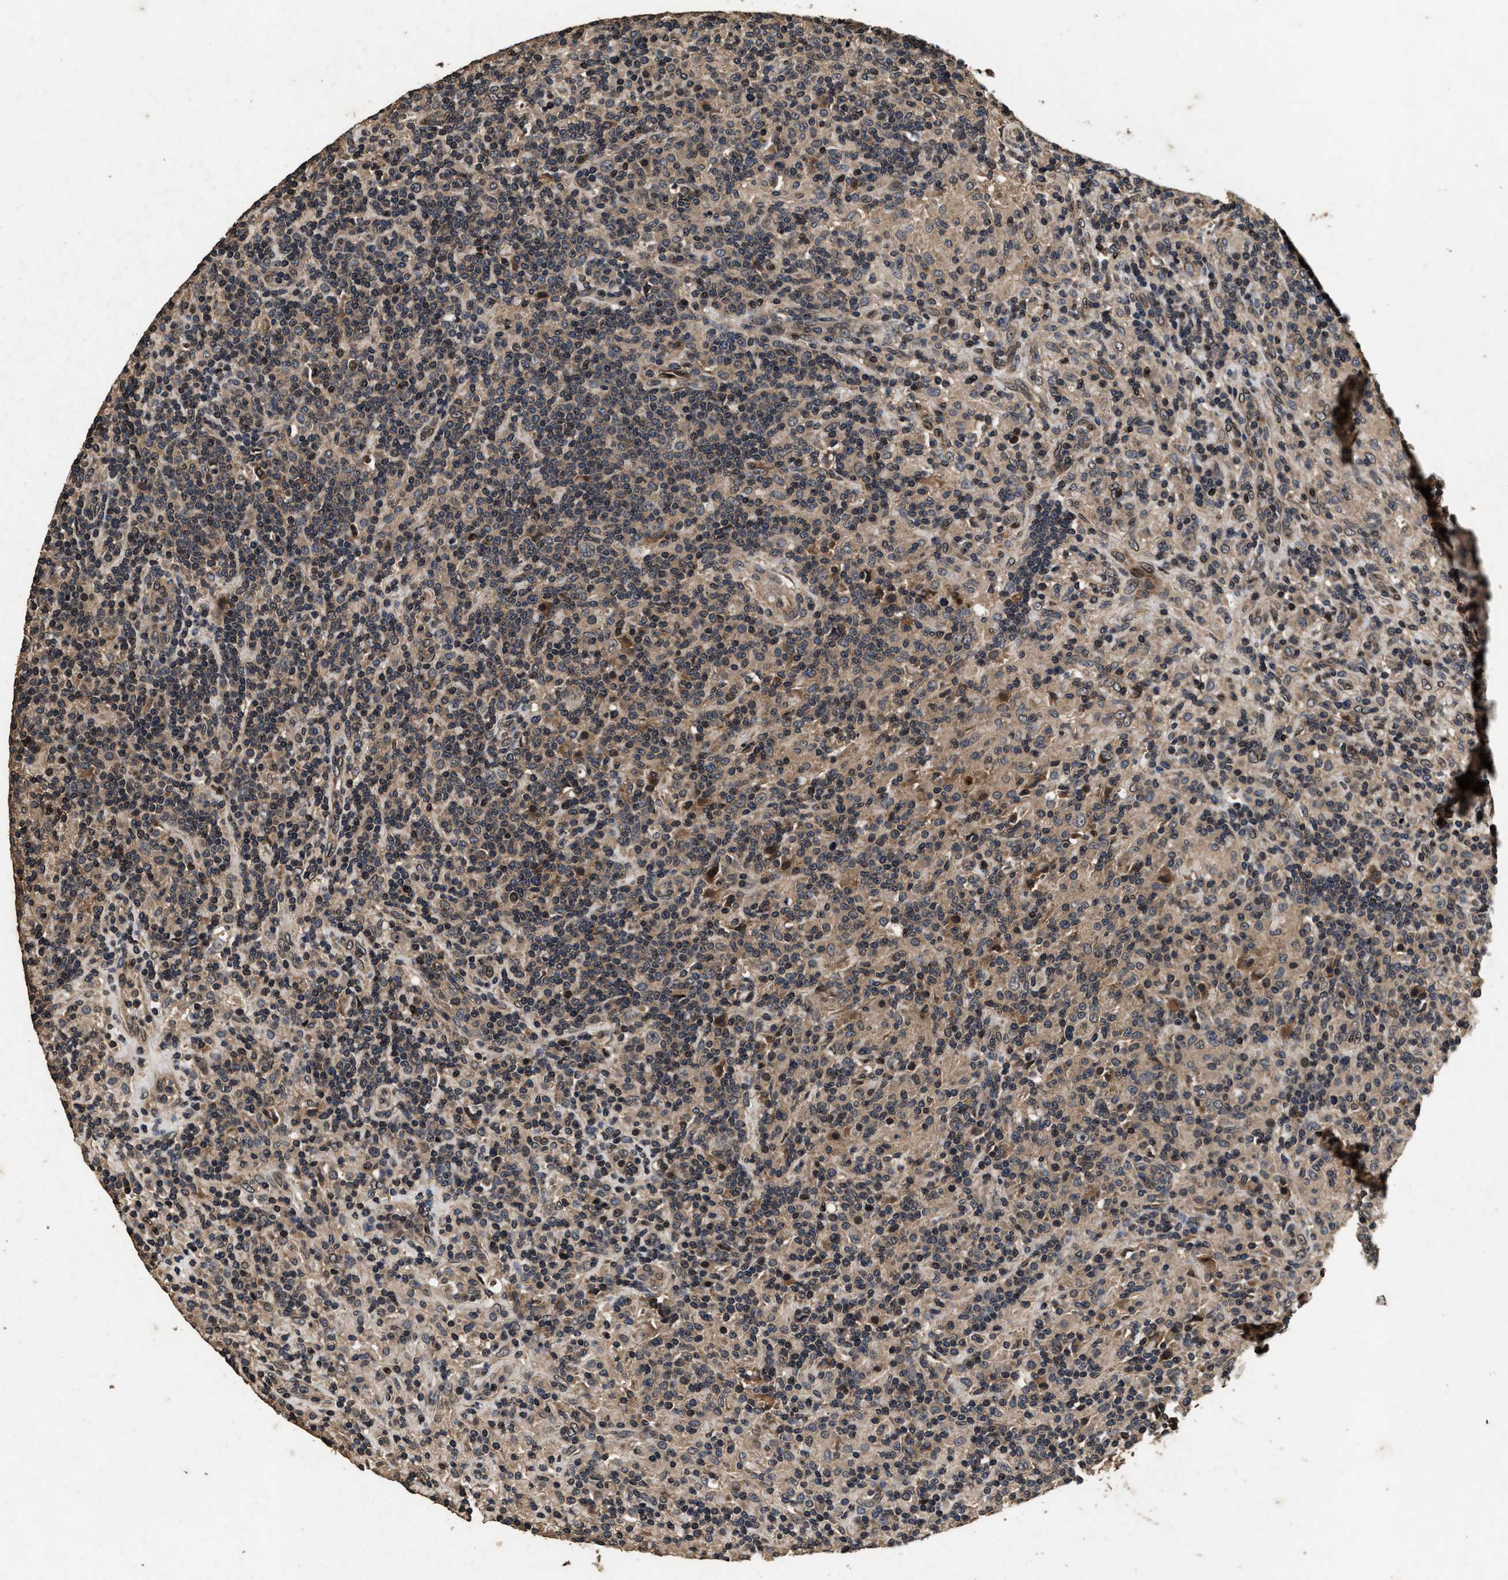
{"staining": {"intensity": "weak", "quantity": "<25%", "location": "cytoplasmic/membranous"}, "tissue": "lymphoma", "cell_type": "Tumor cells", "image_type": "cancer", "snomed": [{"axis": "morphology", "description": "Hodgkin's disease, NOS"}, {"axis": "topography", "description": "Lymph node"}], "caption": "A micrograph of Hodgkin's disease stained for a protein demonstrates no brown staining in tumor cells. The staining is performed using DAB brown chromogen with nuclei counter-stained in using hematoxylin.", "gene": "ACCS", "patient": {"sex": "male", "age": 70}}